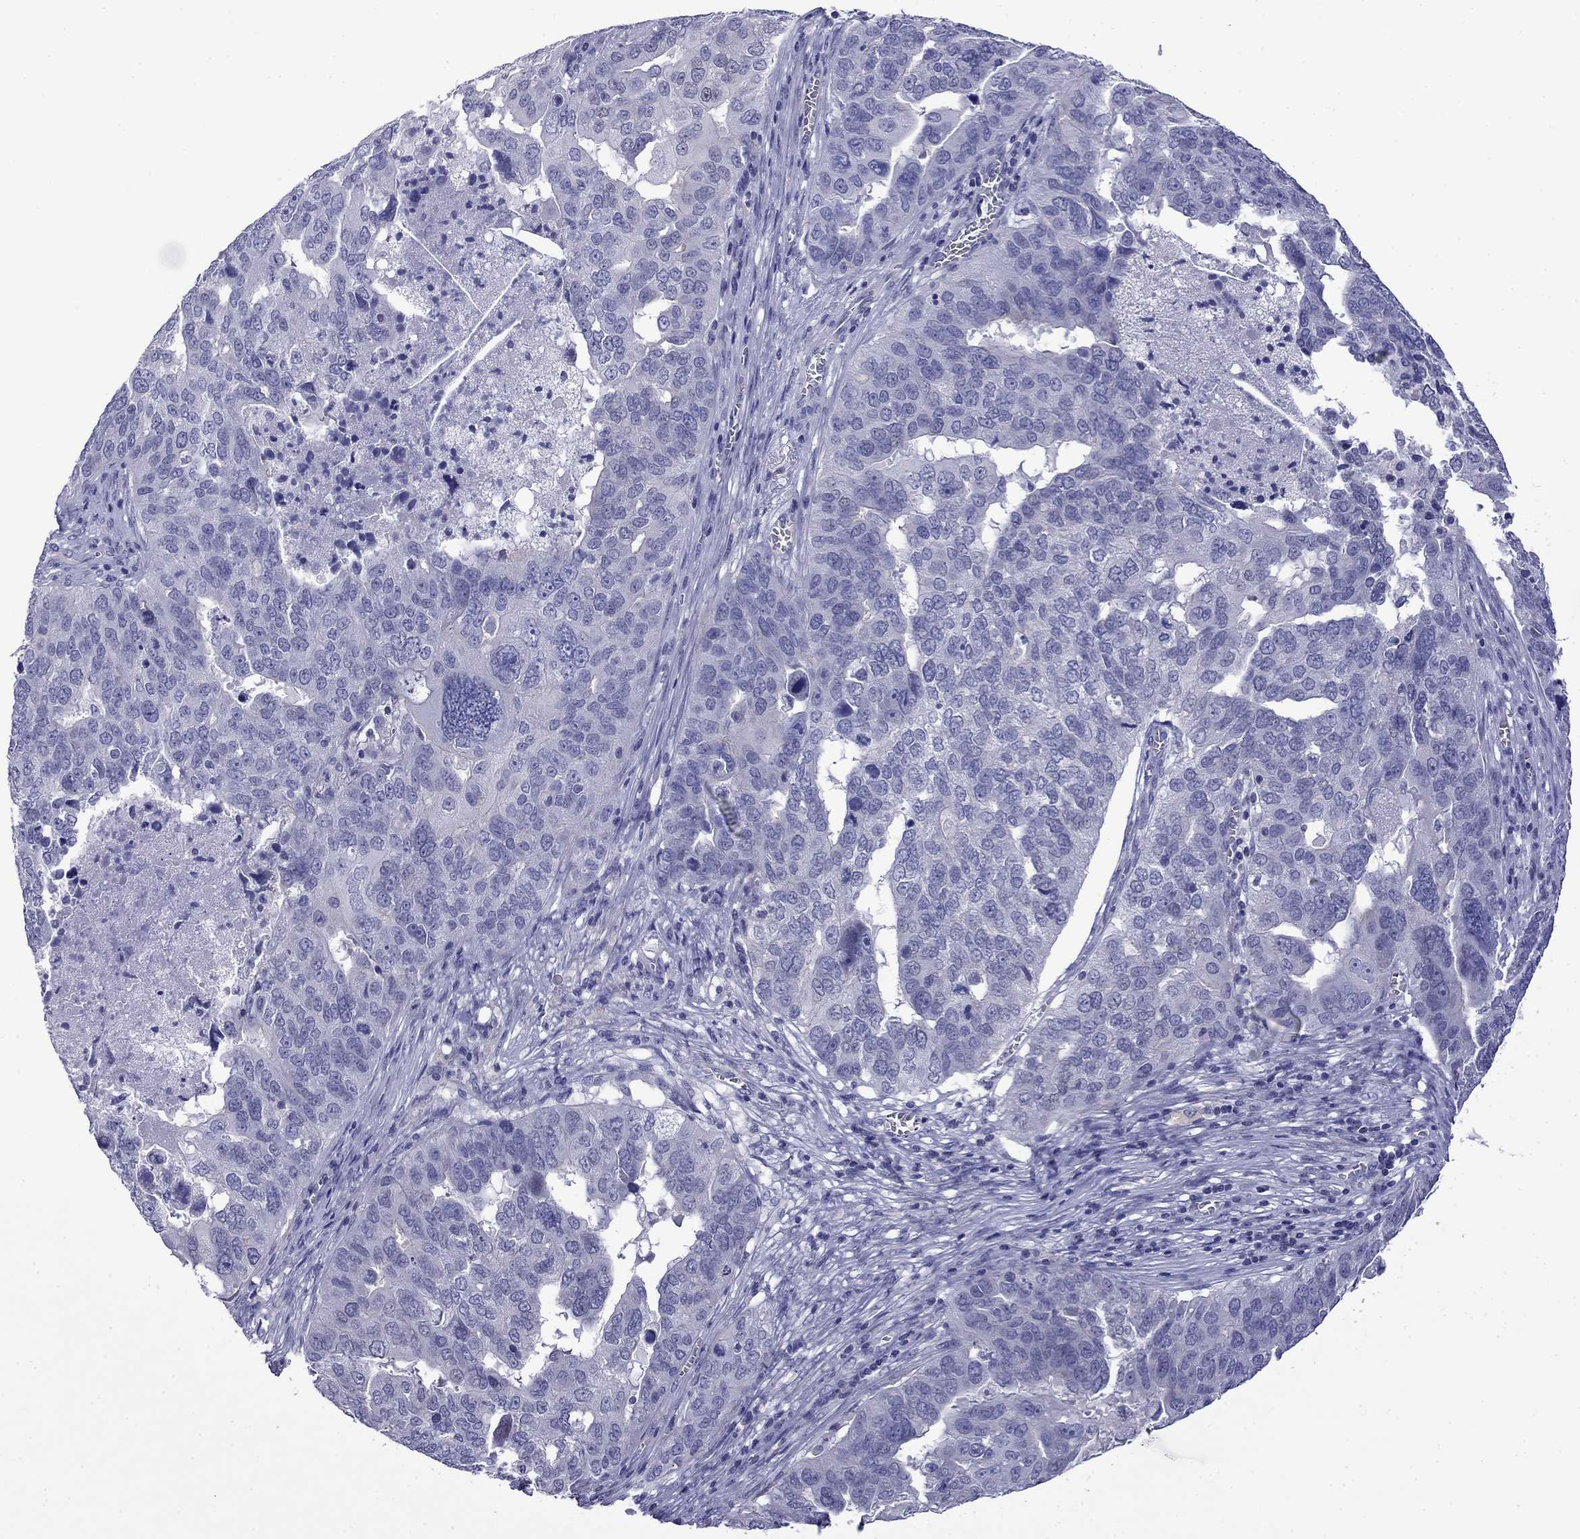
{"staining": {"intensity": "negative", "quantity": "none", "location": "none"}, "tissue": "ovarian cancer", "cell_type": "Tumor cells", "image_type": "cancer", "snomed": [{"axis": "morphology", "description": "Carcinoma, endometroid"}, {"axis": "topography", "description": "Soft tissue"}, {"axis": "topography", "description": "Ovary"}], "caption": "Immunohistochemical staining of ovarian cancer (endometroid carcinoma) displays no significant positivity in tumor cells. The staining was performed using DAB (3,3'-diaminobenzidine) to visualize the protein expression in brown, while the nuclei were stained in blue with hematoxylin (Magnification: 20x).", "gene": "PRR18", "patient": {"sex": "female", "age": 52}}